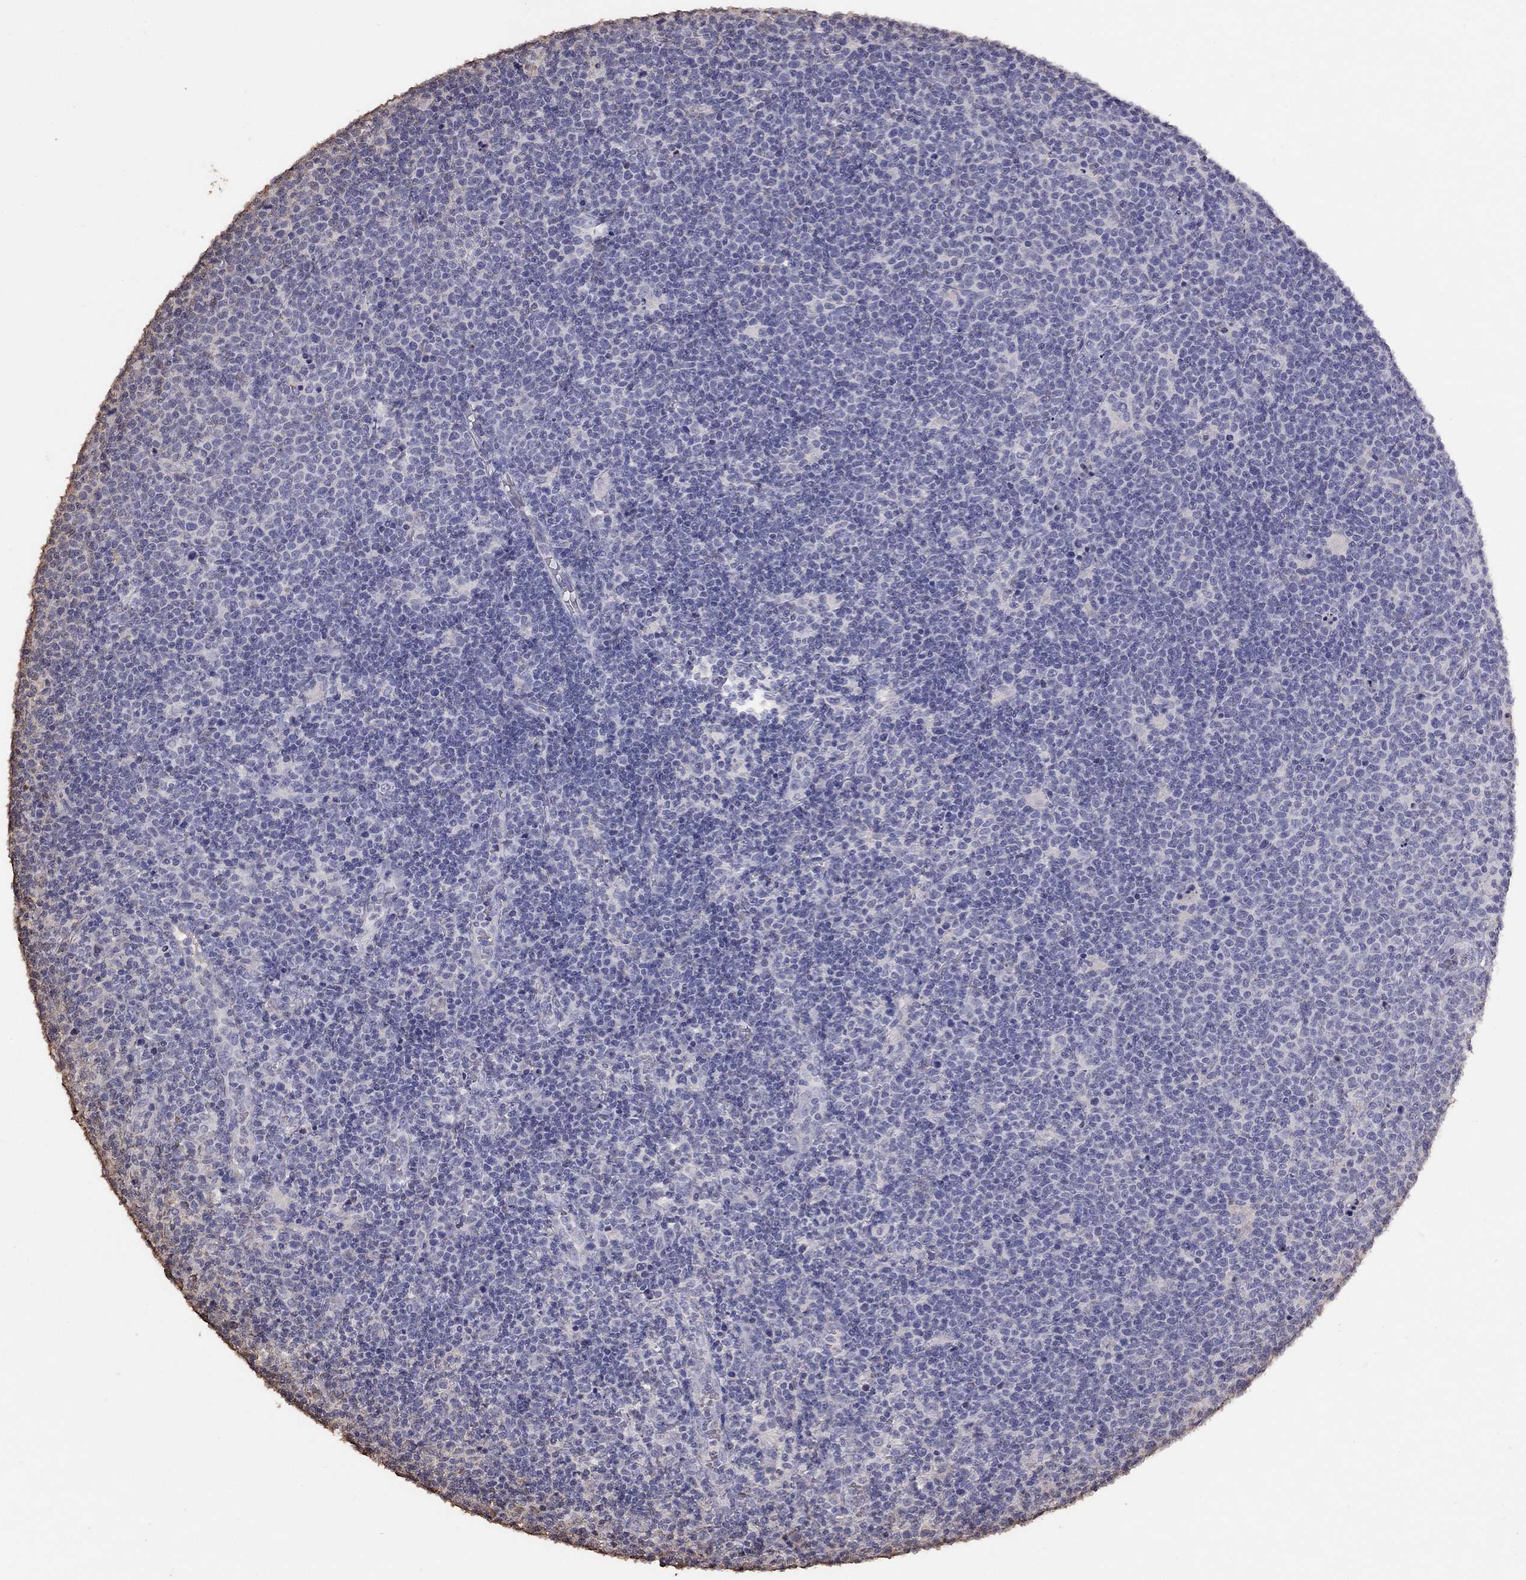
{"staining": {"intensity": "negative", "quantity": "none", "location": "none"}, "tissue": "lymphoma", "cell_type": "Tumor cells", "image_type": "cancer", "snomed": [{"axis": "morphology", "description": "Malignant lymphoma, non-Hodgkin's type, High grade"}, {"axis": "topography", "description": "Lymph node"}], "caption": "This is an IHC histopathology image of human lymphoma. There is no staining in tumor cells.", "gene": "SUN3", "patient": {"sex": "male", "age": 61}}